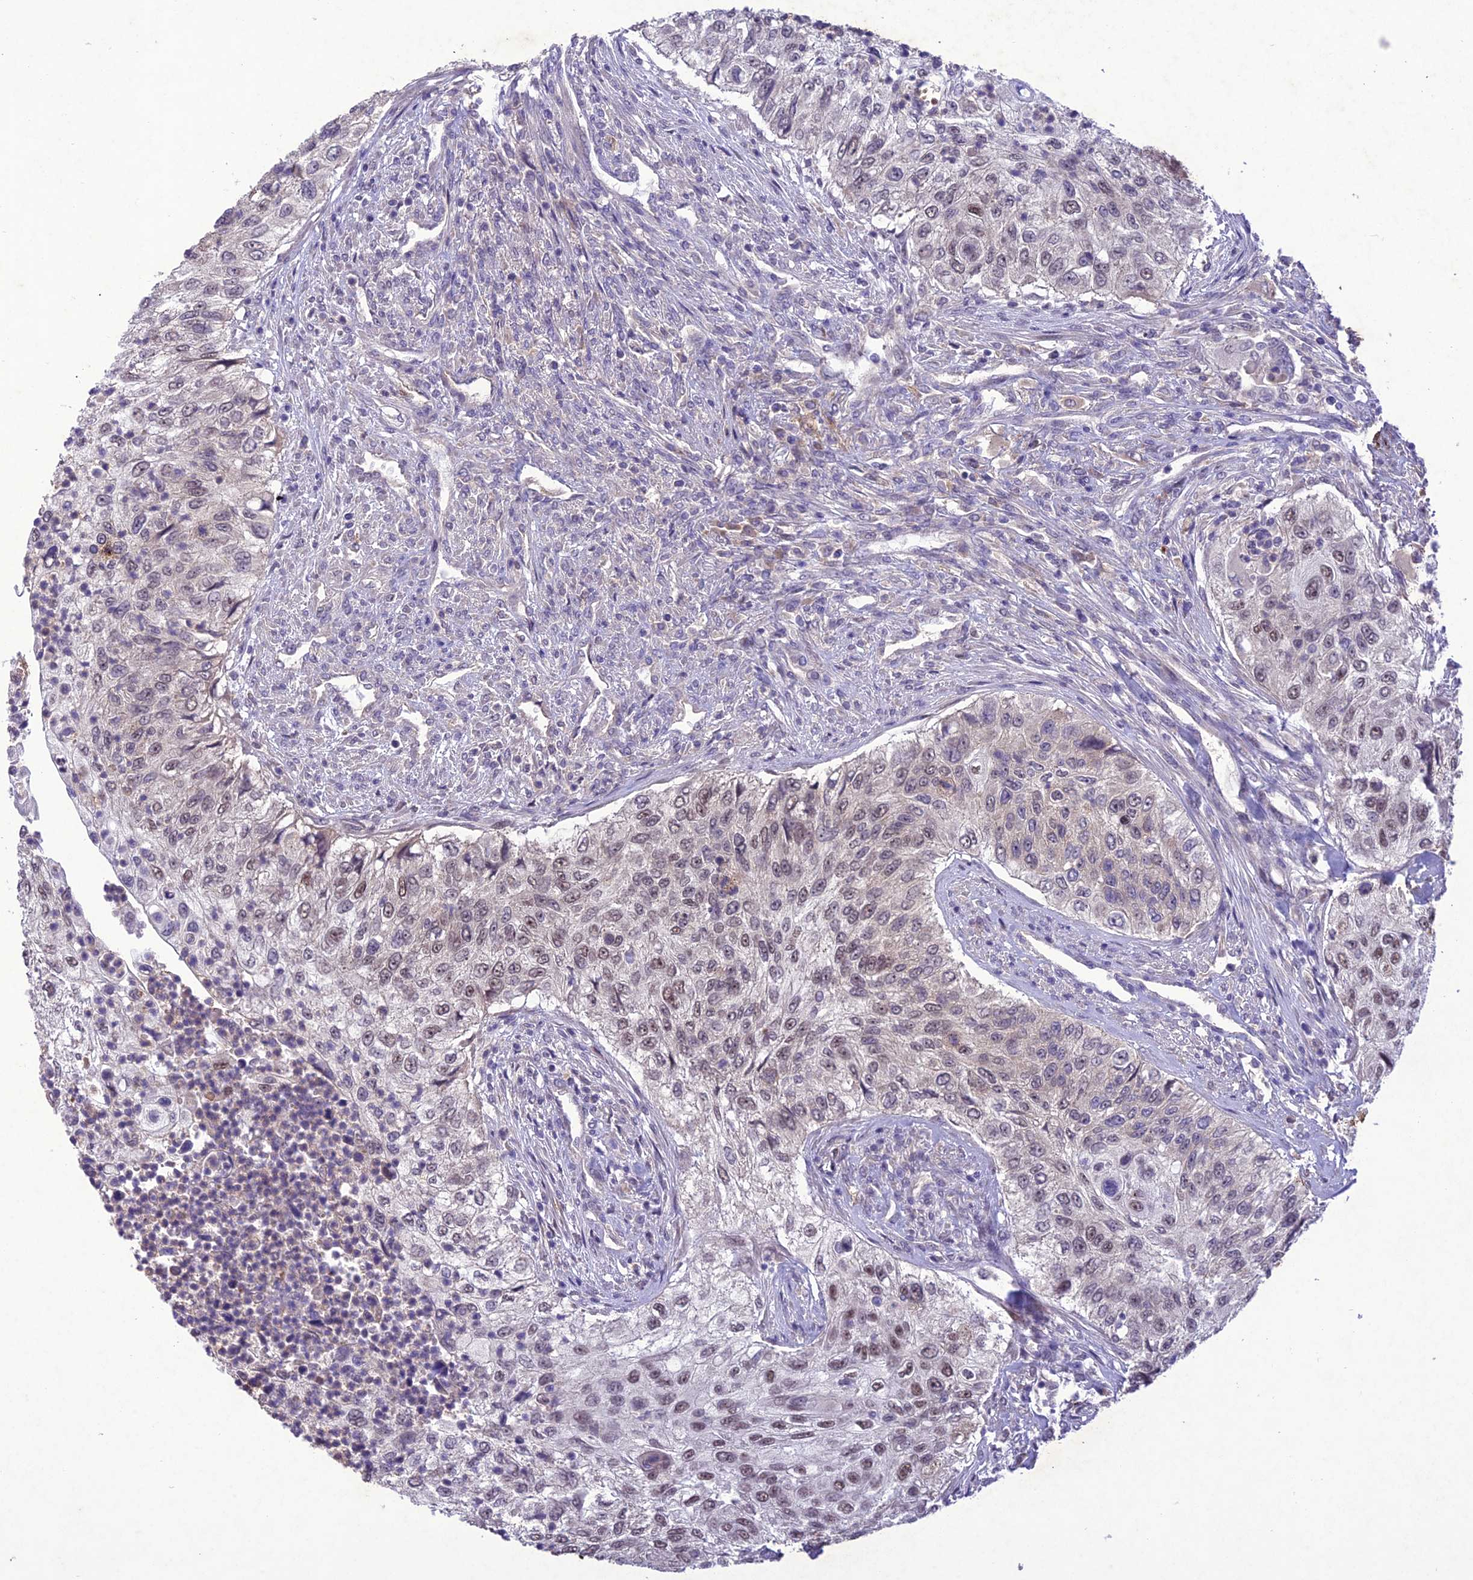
{"staining": {"intensity": "weak", "quantity": "25%-75%", "location": "nuclear"}, "tissue": "urothelial cancer", "cell_type": "Tumor cells", "image_type": "cancer", "snomed": [{"axis": "morphology", "description": "Urothelial carcinoma, High grade"}, {"axis": "topography", "description": "Urinary bladder"}], "caption": "Protein expression analysis of human urothelial cancer reveals weak nuclear positivity in about 25%-75% of tumor cells.", "gene": "ANKRD52", "patient": {"sex": "female", "age": 60}}